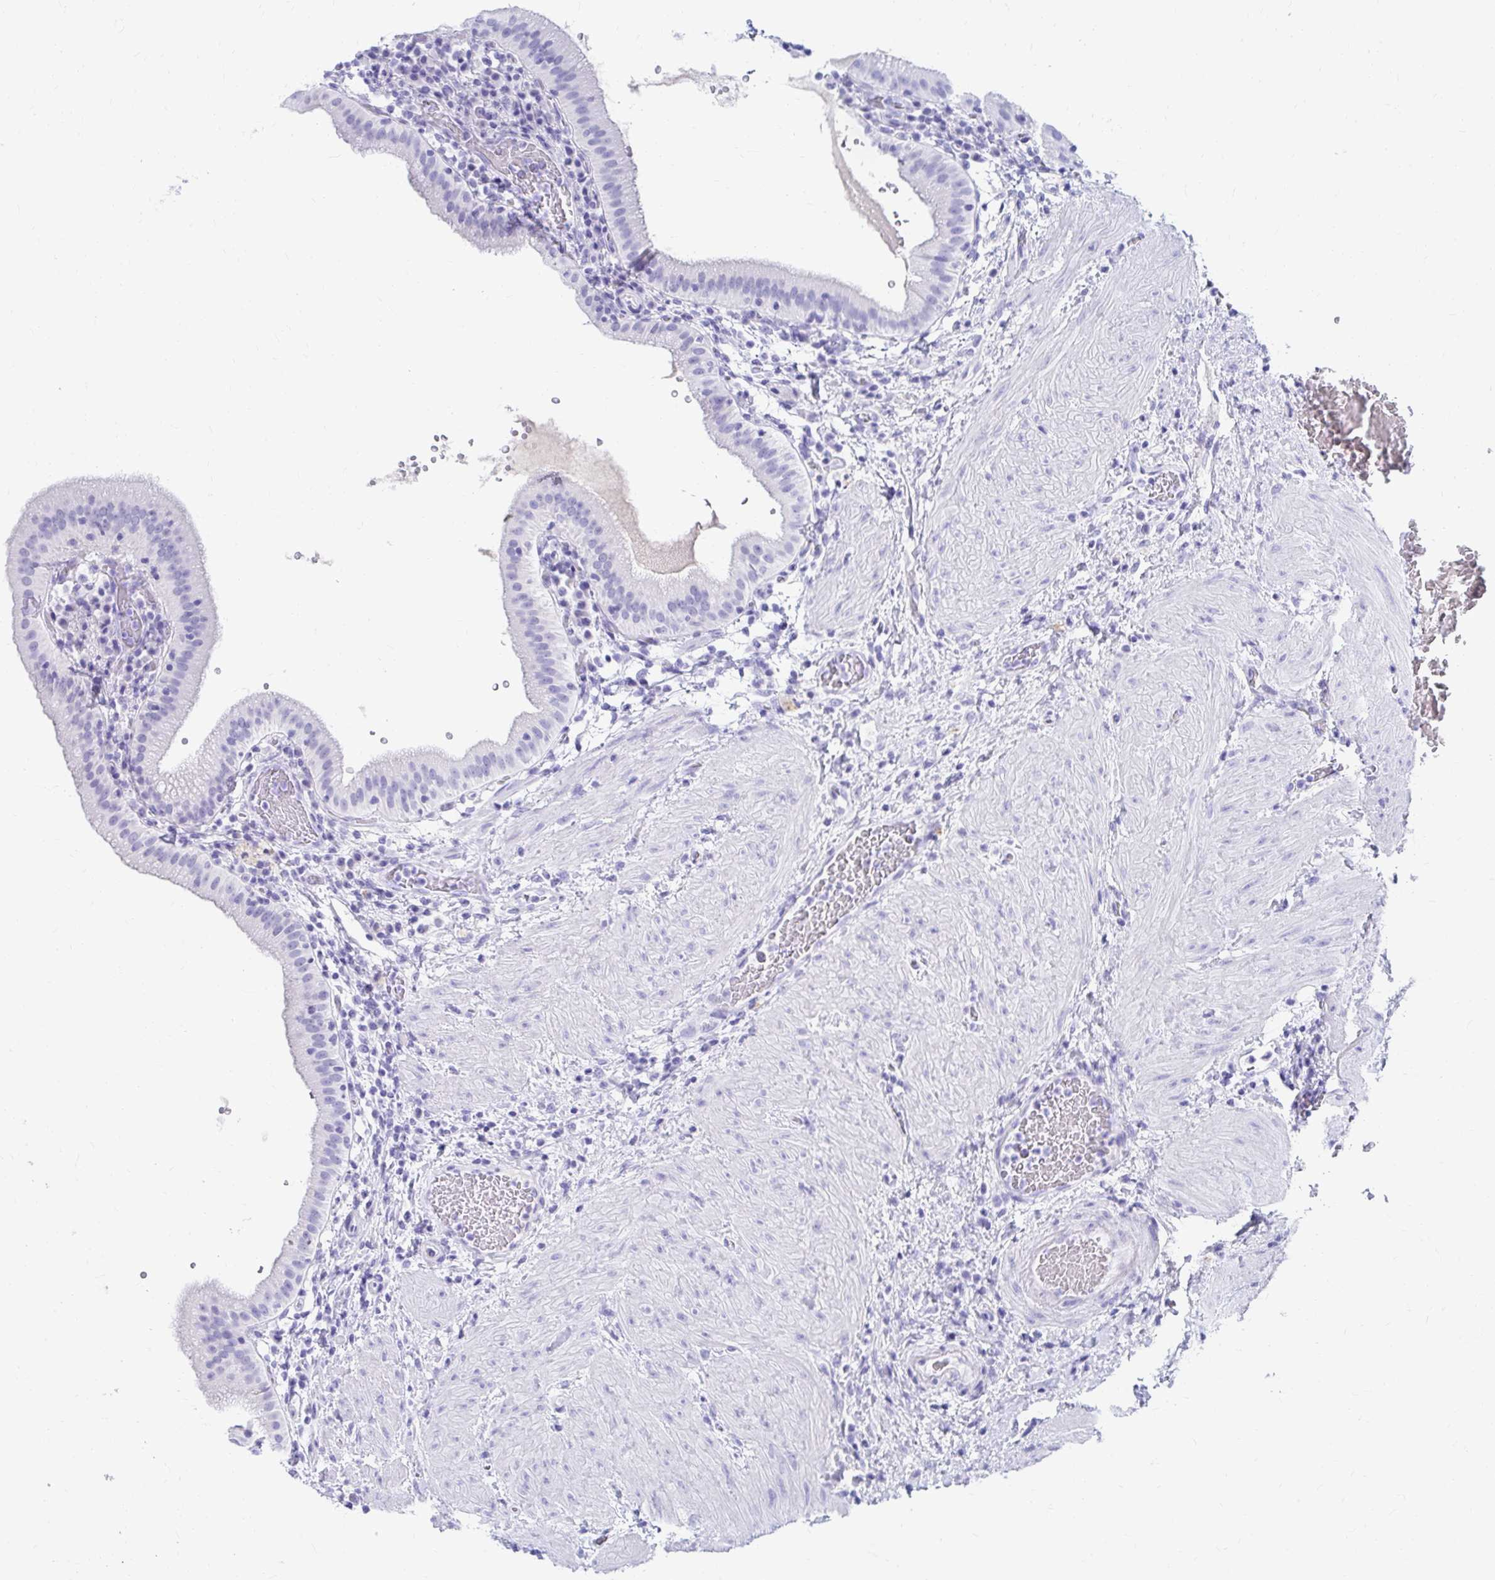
{"staining": {"intensity": "negative", "quantity": "none", "location": "none"}, "tissue": "gallbladder", "cell_type": "Glandular cells", "image_type": "normal", "snomed": [{"axis": "morphology", "description": "Normal tissue, NOS"}, {"axis": "topography", "description": "Gallbladder"}], "caption": "Immunohistochemistry of unremarkable human gallbladder displays no positivity in glandular cells.", "gene": "DPEP3", "patient": {"sex": "male", "age": 26}}